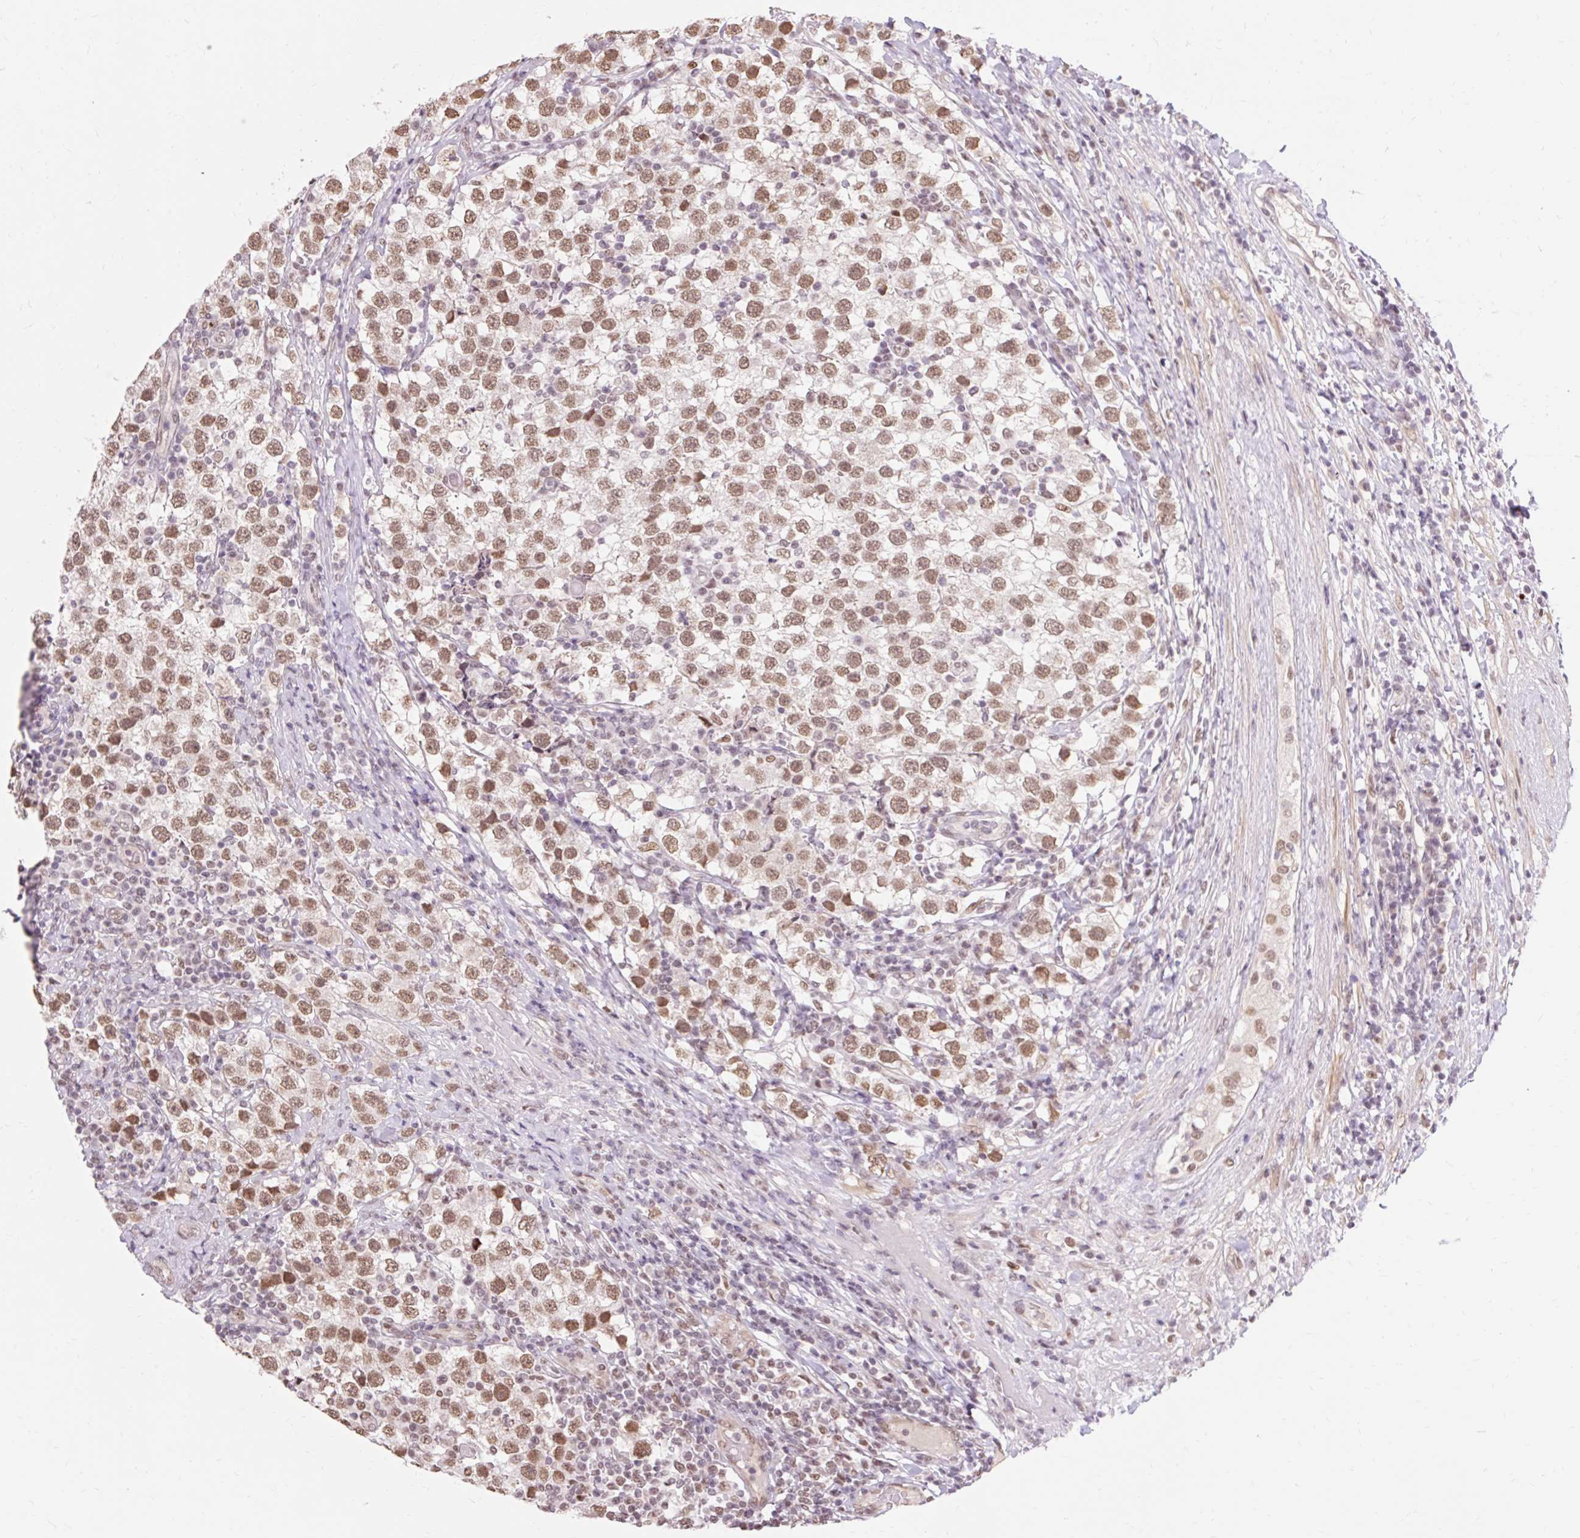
{"staining": {"intensity": "moderate", "quantity": ">75%", "location": "nuclear"}, "tissue": "testis cancer", "cell_type": "Tumor cells", "image_type": "cancer", "snomed": [{"axis": "morphology", "description": "Seminoma, NOS"}, {"axis": "topography", "description": "Testis"}], "caption": "Testis seminoma stained for a protein (brown) demonstrates moderate nuclear positive expression in about >75% of tumor cells.", "gene": "NPIPB12", "patient": {"sex": "male", "age": 34}}